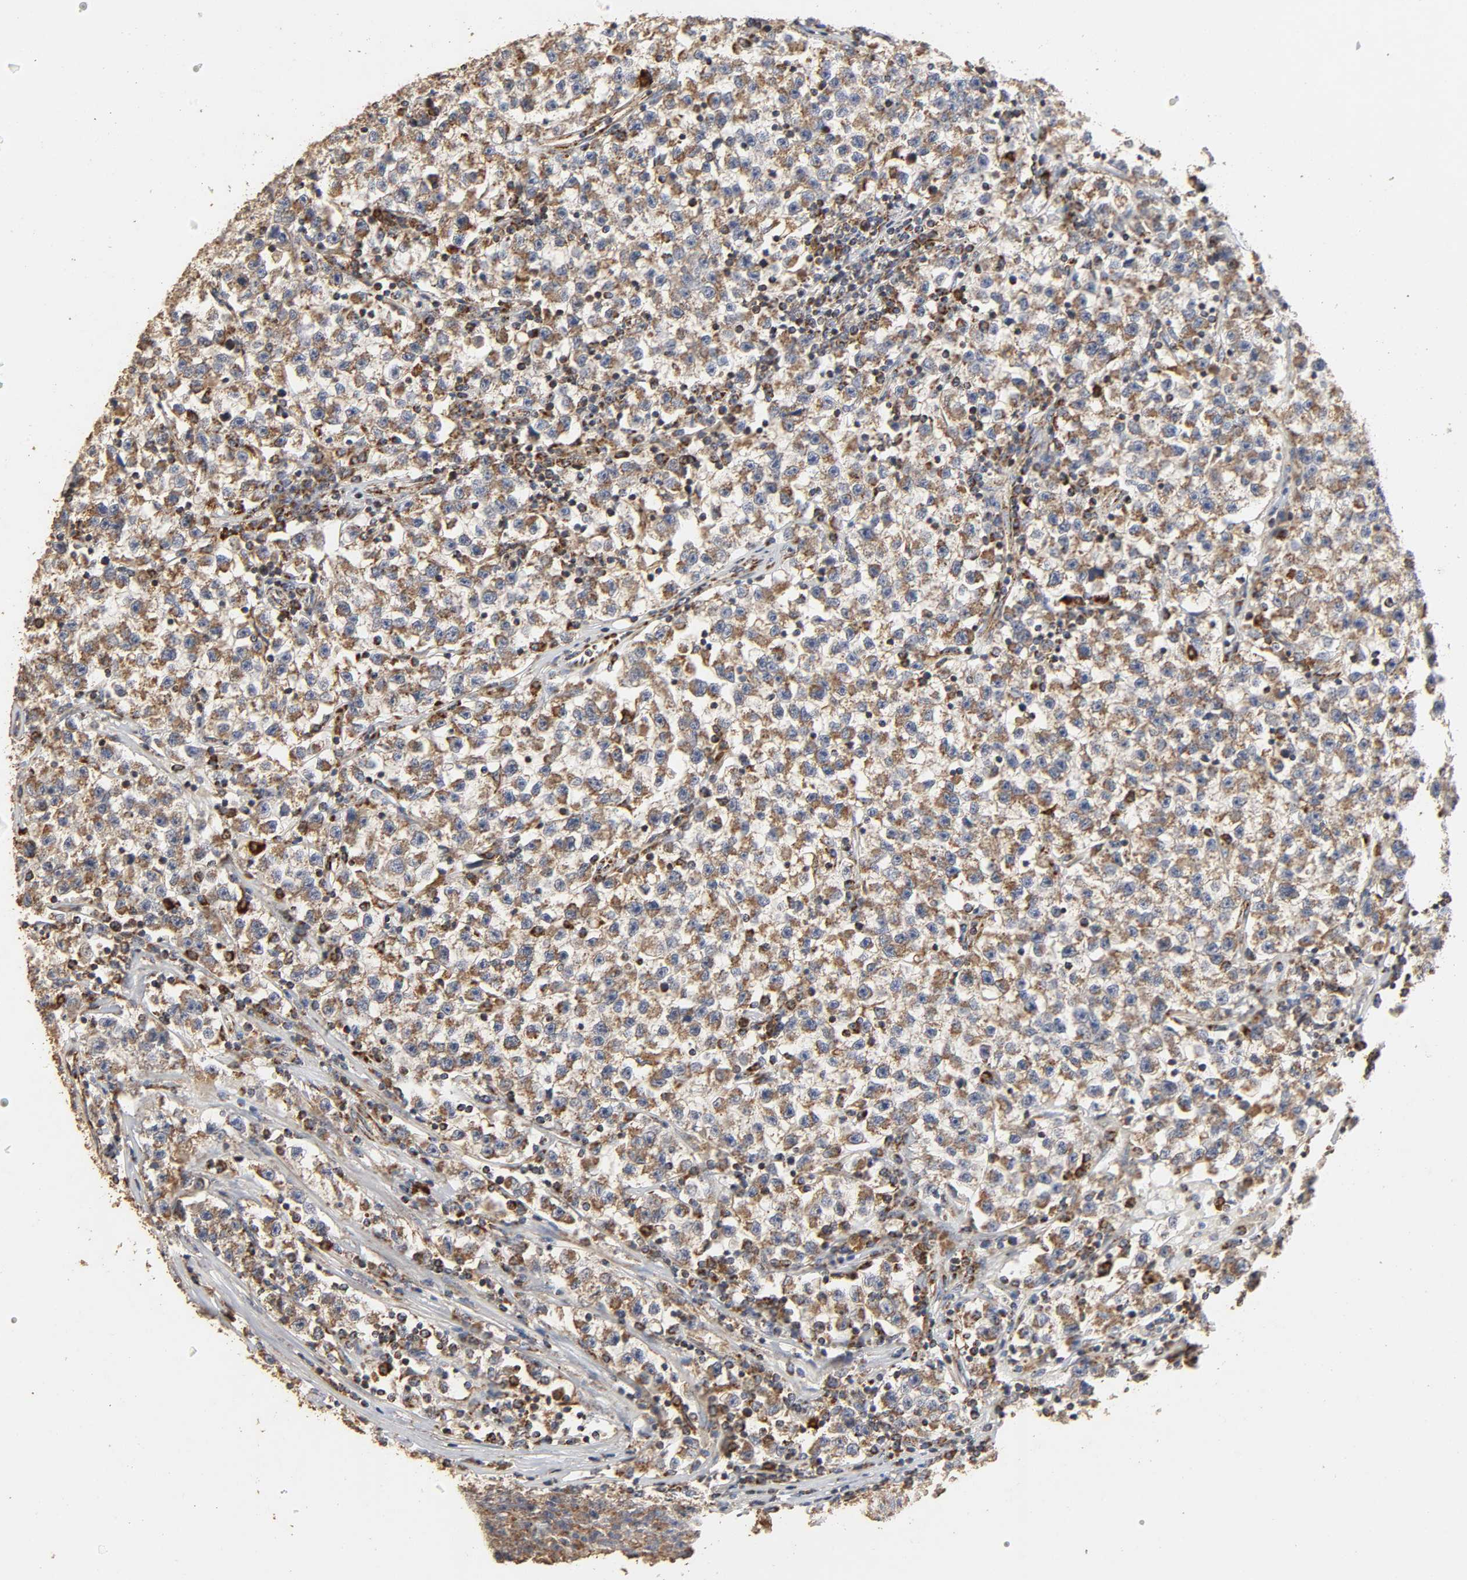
{"staining": {"intensity": "moderate", "quantity": ">75%", "location": "cytoplasmic/membranous"}, "tissue": "testis cancer", "cell_type": "Tumor cells", "image_type": "cancer", "snomed": [{"axis": "morphology", "description": "Seminoma, NOS"}, {"axis": "topography", "description": "Testis"}], "caption": "This image reveals testis cancer (seminoma) stained with immunohistochemistry to label a protein in brown. The cytoplasmic/membranous of tumor cells show moderate positivity for the protein. Nuclei are counter-stained blue.", "gene": "NDUFS3", "patient": {"sex": "male", "age": 22}}